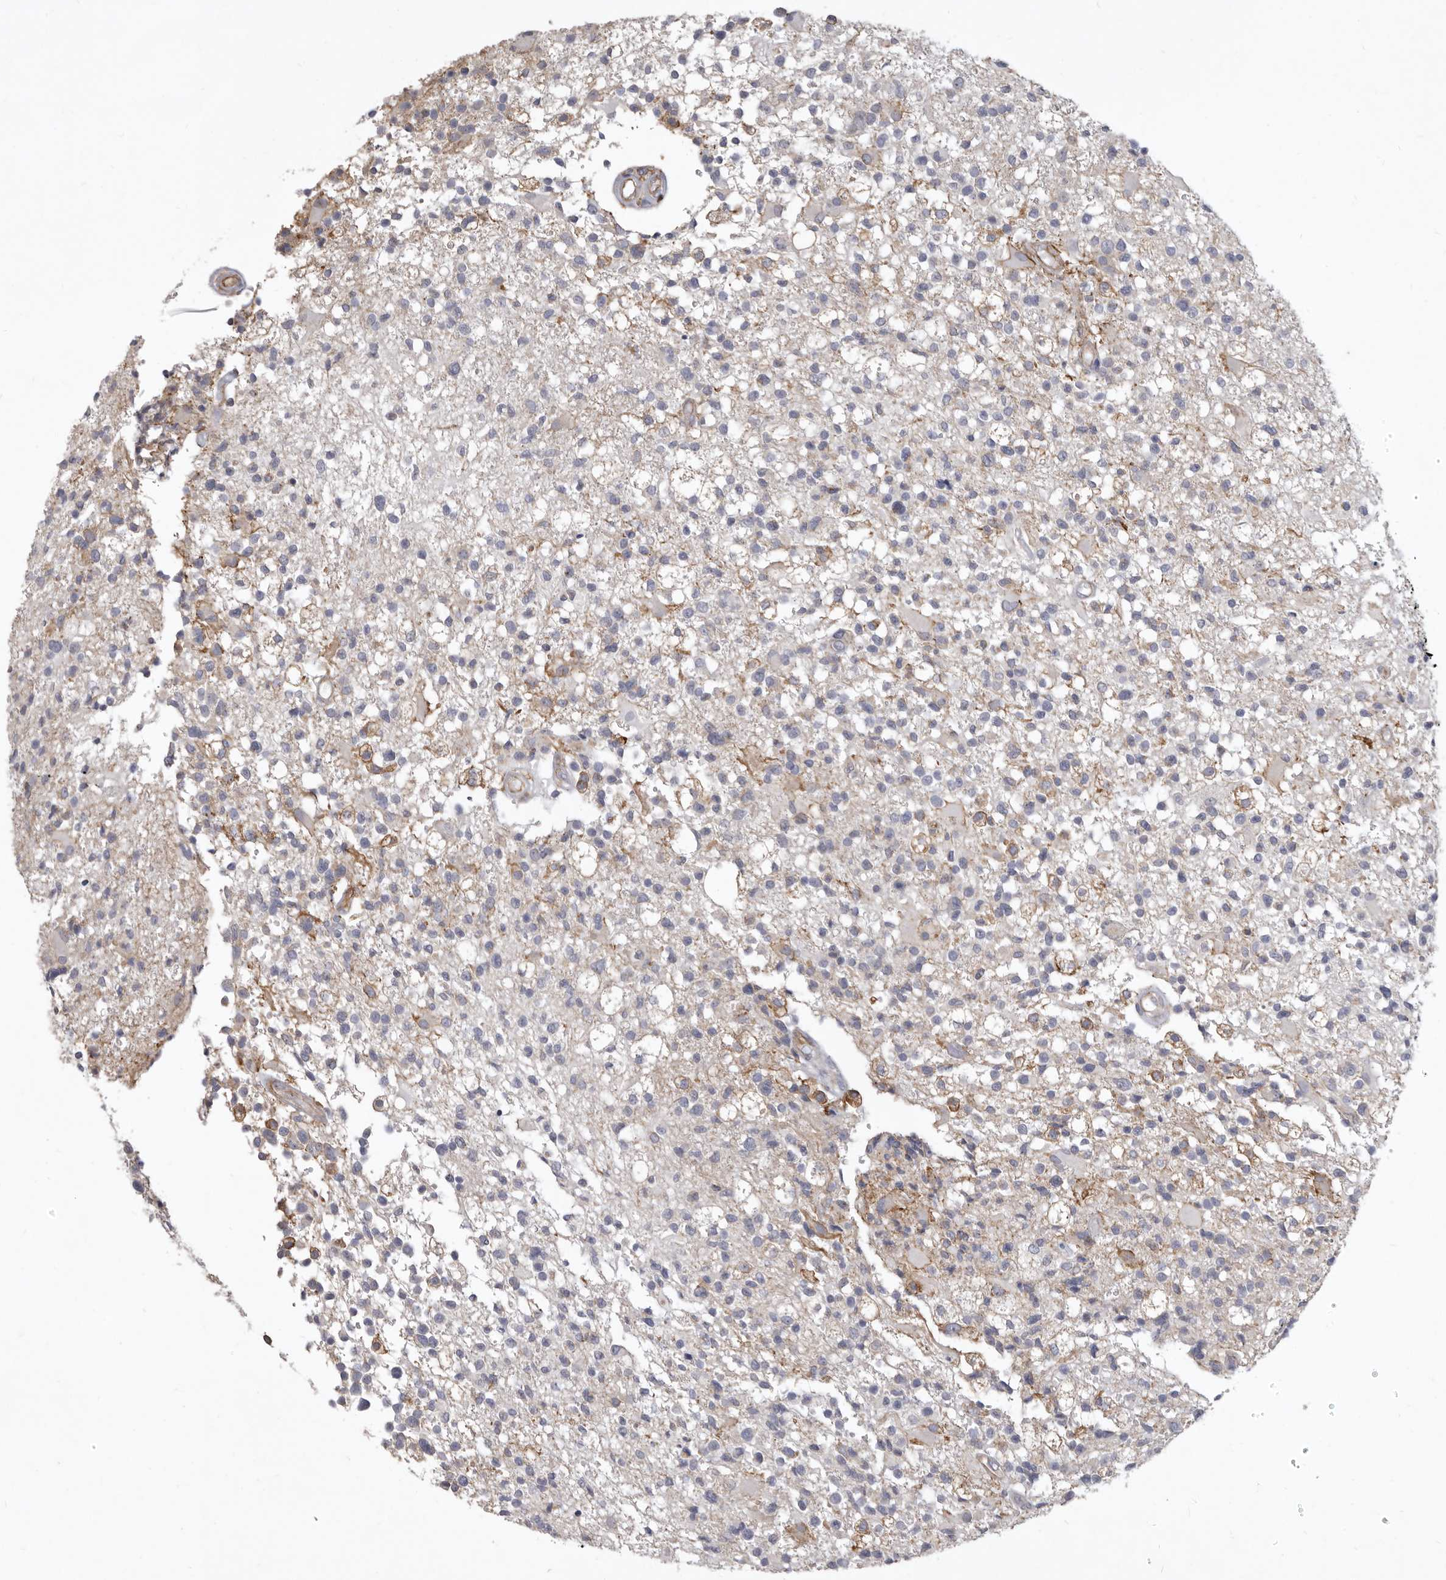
{"staining": {"intensity": "negative", "quantity": "none", "location": "none"}, "tissue": "glioma", "cell_type": "Tumor cells", "image_type": "cancer", "snomed": [{"axis": "morphology", "description": "Glioma, malignant, High grade"}, {"axis": "morphology", "description": "Glioblastoma, NOS"}, {"axis": "topography", "description": "Brain"}], "caption": "There is no significant staining in tumor cells of glioblastoma.", "gene": "P2RX6", "patient": {"sex": "male", "age": 60}}